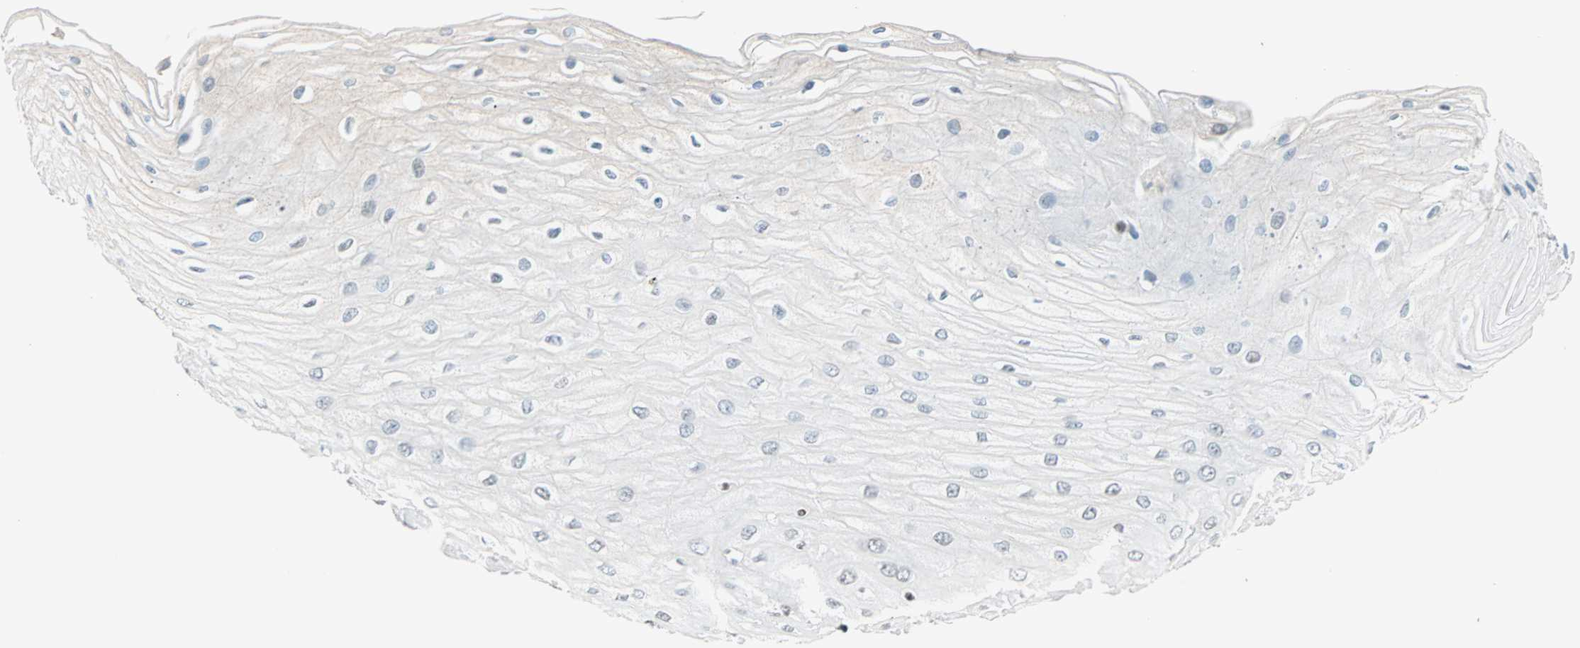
{"staining": {"intensity": "moderate", "quantity": "<25%", "location": "nuclear"}, "tissue": "esophagus", "cell_type": "Squamous epithelial cells", "image_type": "normal", "snomed": [{"axis": "morphology", "description": "Normal tissue, NOS"}, {"axis": "morphology", "description": "Squamous cell carcinoma, NOS"}, {"axis": "topography", "description": "Esophagus"}], "caption": "Esophagus stained with DAB (3,3'-diaminobenzidine) IHC displays low levels of moderate nuclear positivity in approximately <25% of squamous epithelial cells. (IHC, brightfield microscopy, high magnification).", "gene": "SIN3A", "patient": {"sex": "male", "age": 65}}